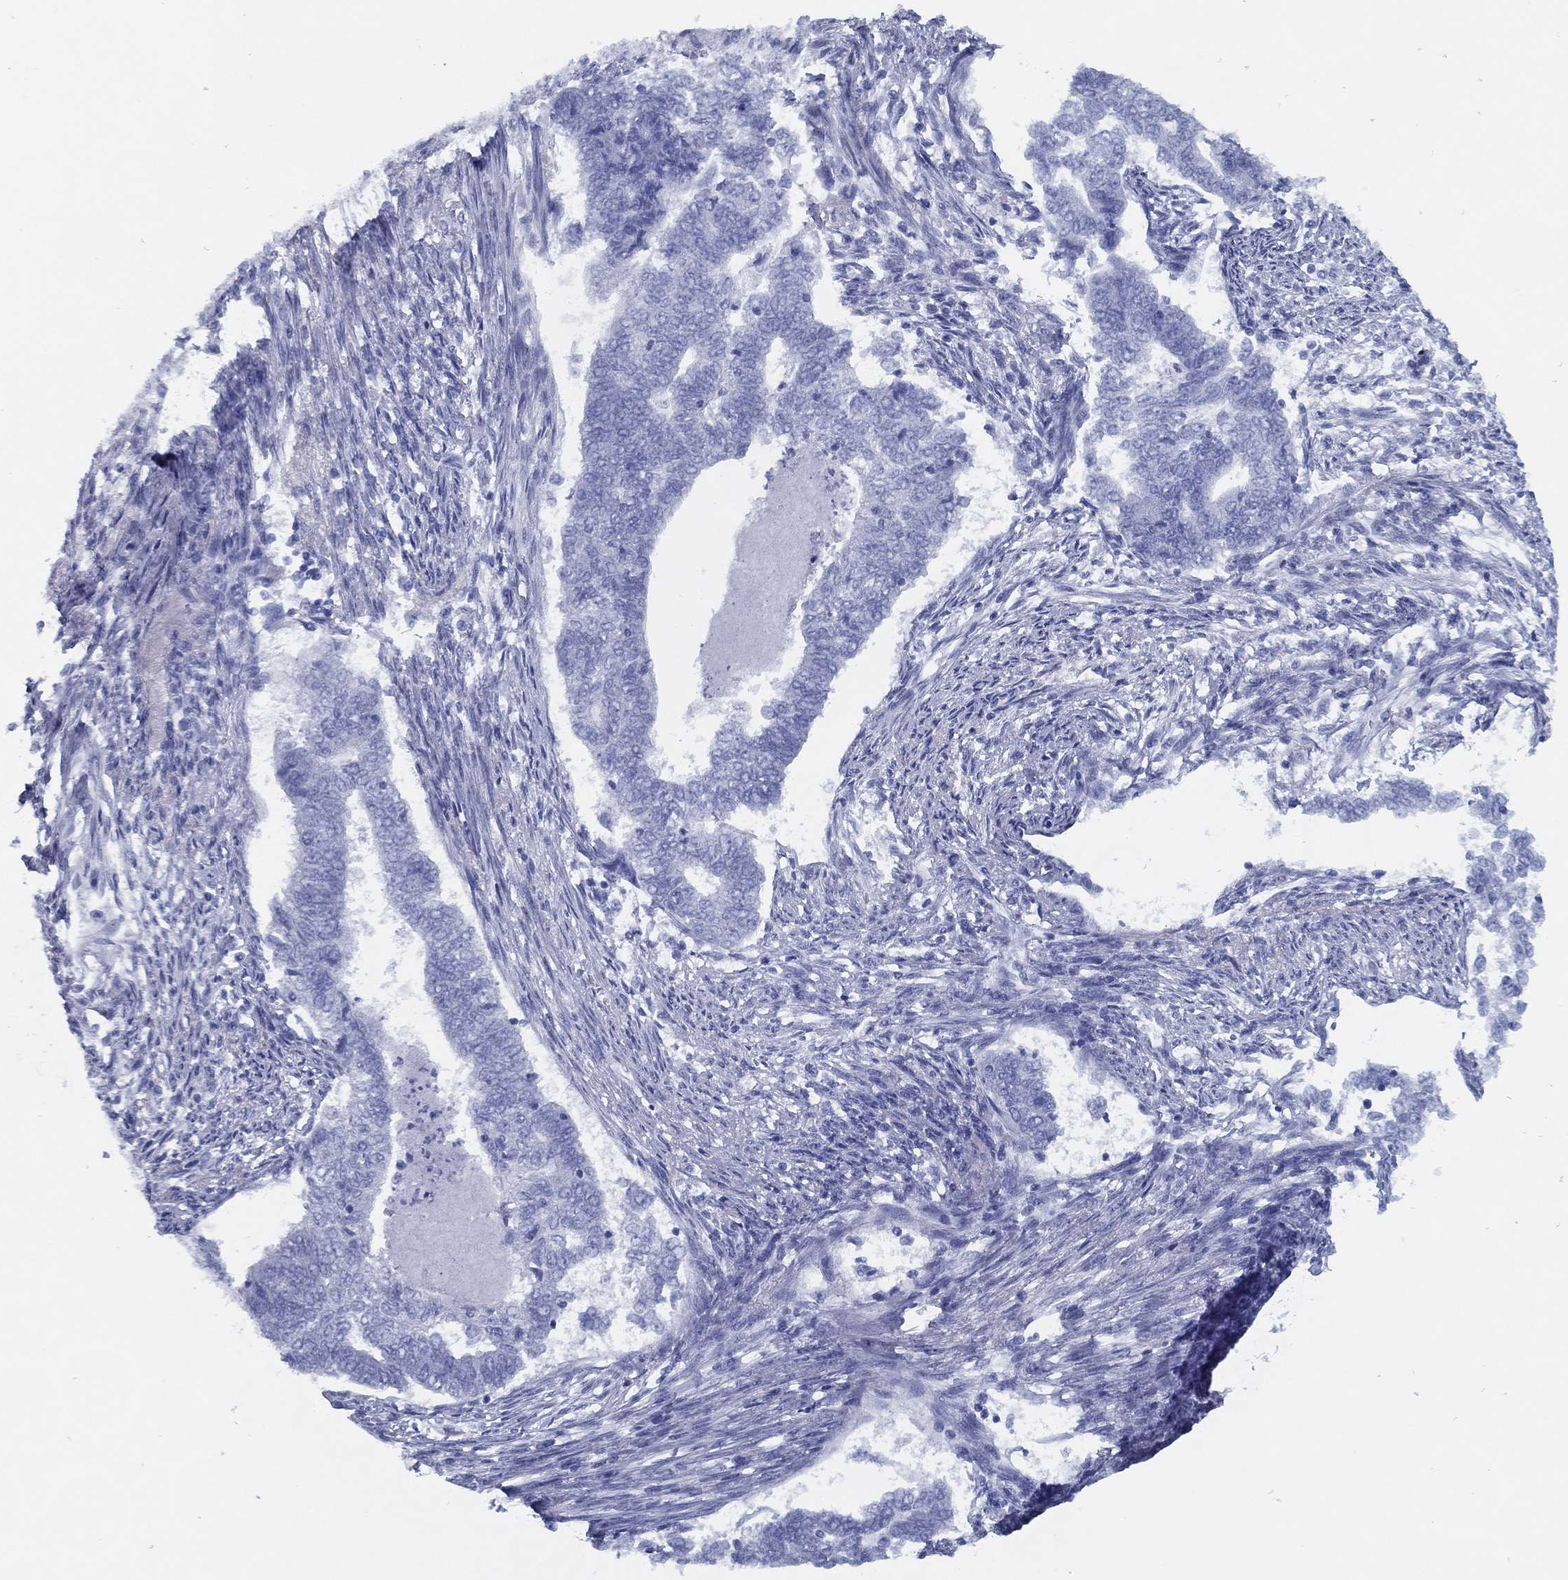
{"staining": {"intensity": "negative", "quantity": "none", "location": "none"}, "tissue": "endometrial cancer", "cell_type": "Tumor cells", "image_type": "cancer", "snomed": [{"axis": "morphology", "description": "Adenocarcinoma, NOS"}, {"axis": "topography", "description": "Endometrium"}], "caption": "This is an IHC photomicrograph of human endometrial cancer (adenocarcinoma). There is no staining in tumor cells.", "gene": "TMEM252", "patient": {"sex": "female", "age": 65}}